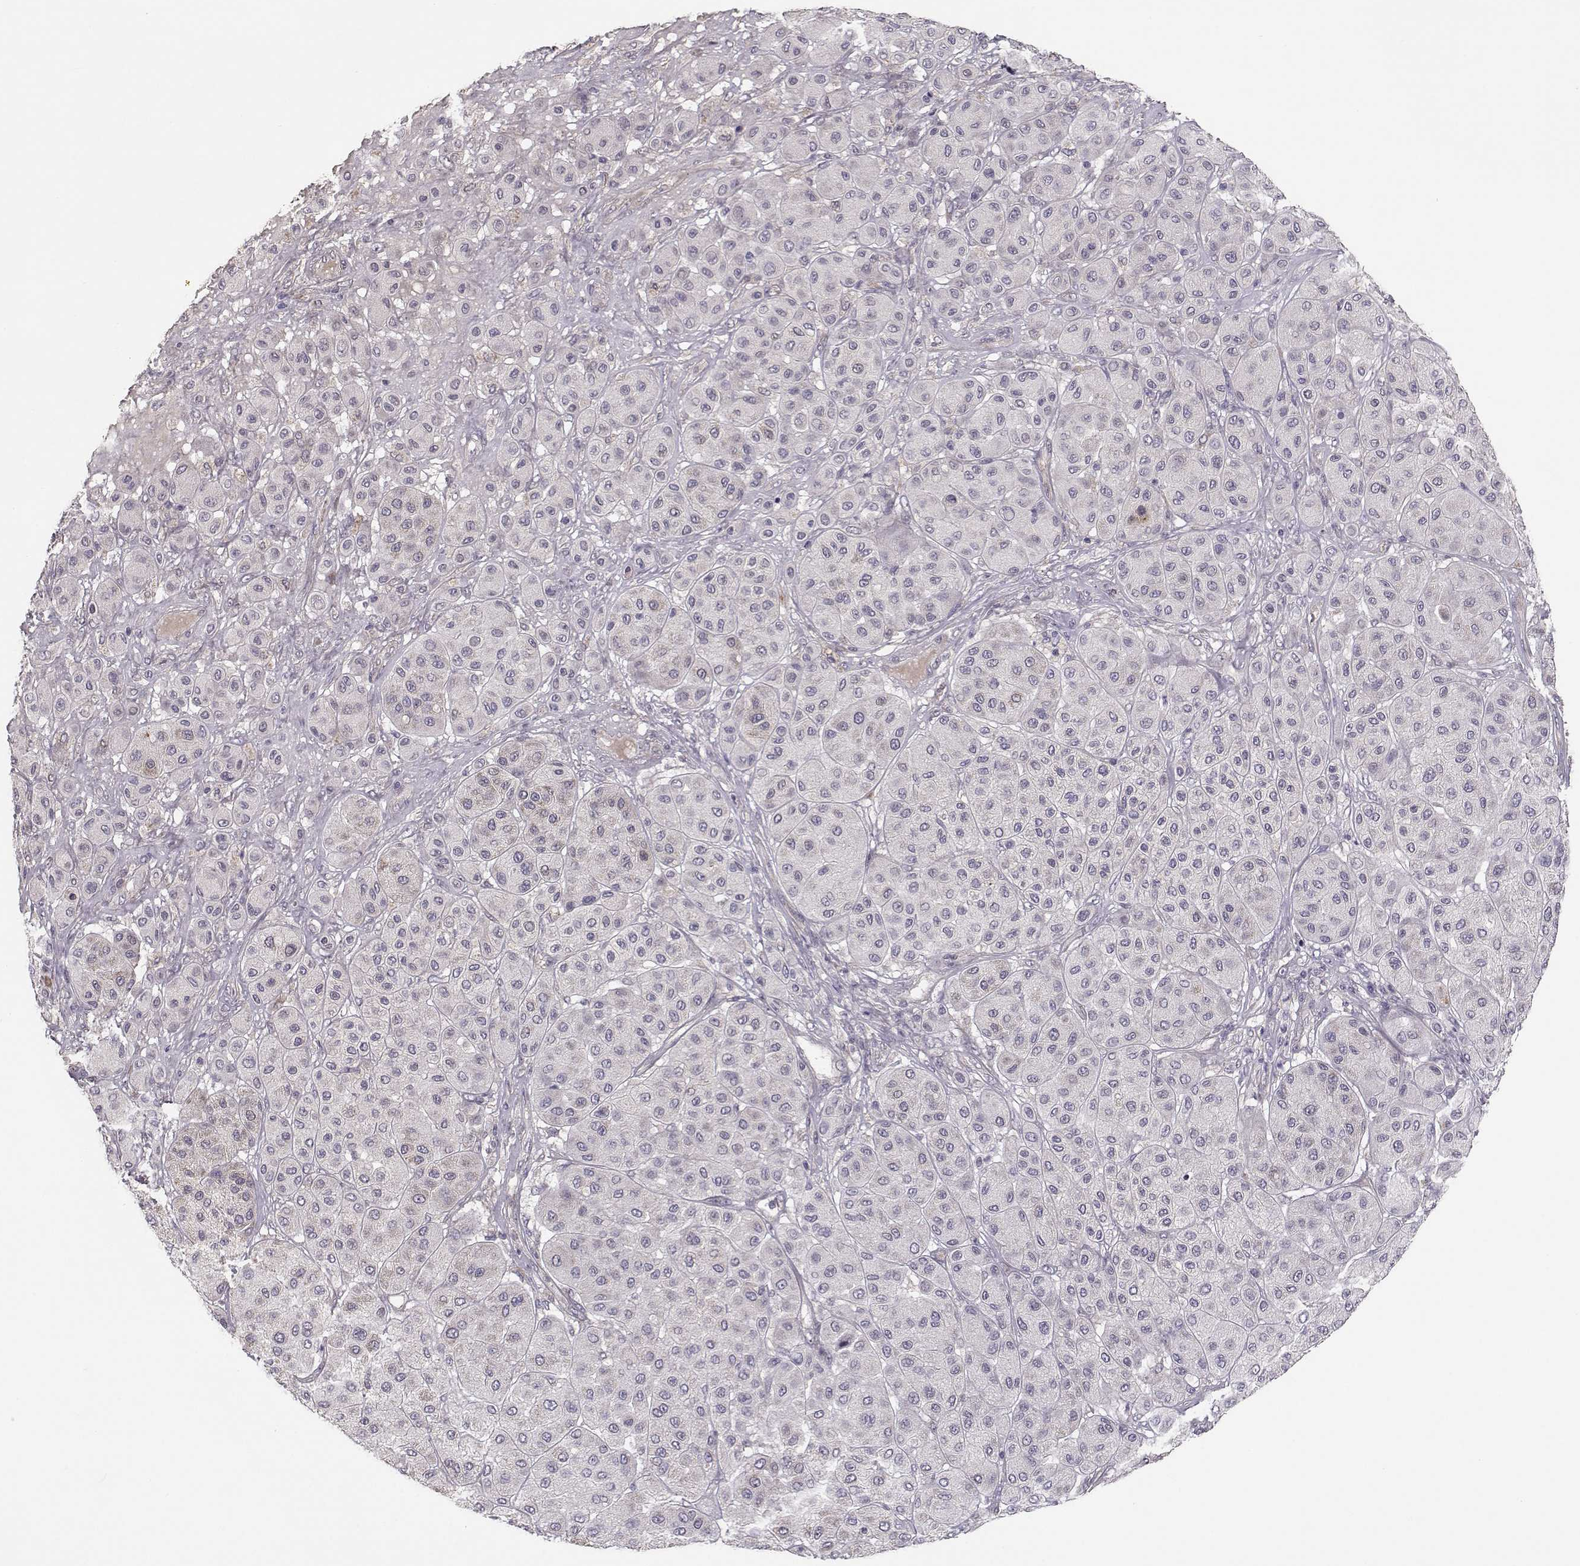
{"staining": {"intensity": "negative", "quantity": "none", "location": "none"}, "tissue": "melanoma", "cell_type": "Tumor cells", "image_type": "cancer", "snomed": [{"axis": "morphology", "description": "Malignant melanoma, Metastatic site"}, {"axis": "topography", "description": "Smooth muscle"}], "caption": "The immunohistochemistry (IHC) micrograph has no significant positivity in tumor cells of malignant melanoma (metastatic site) tissue.", "gene": "ENTPD8", "patient": {"sex": "male", "age": 41}}